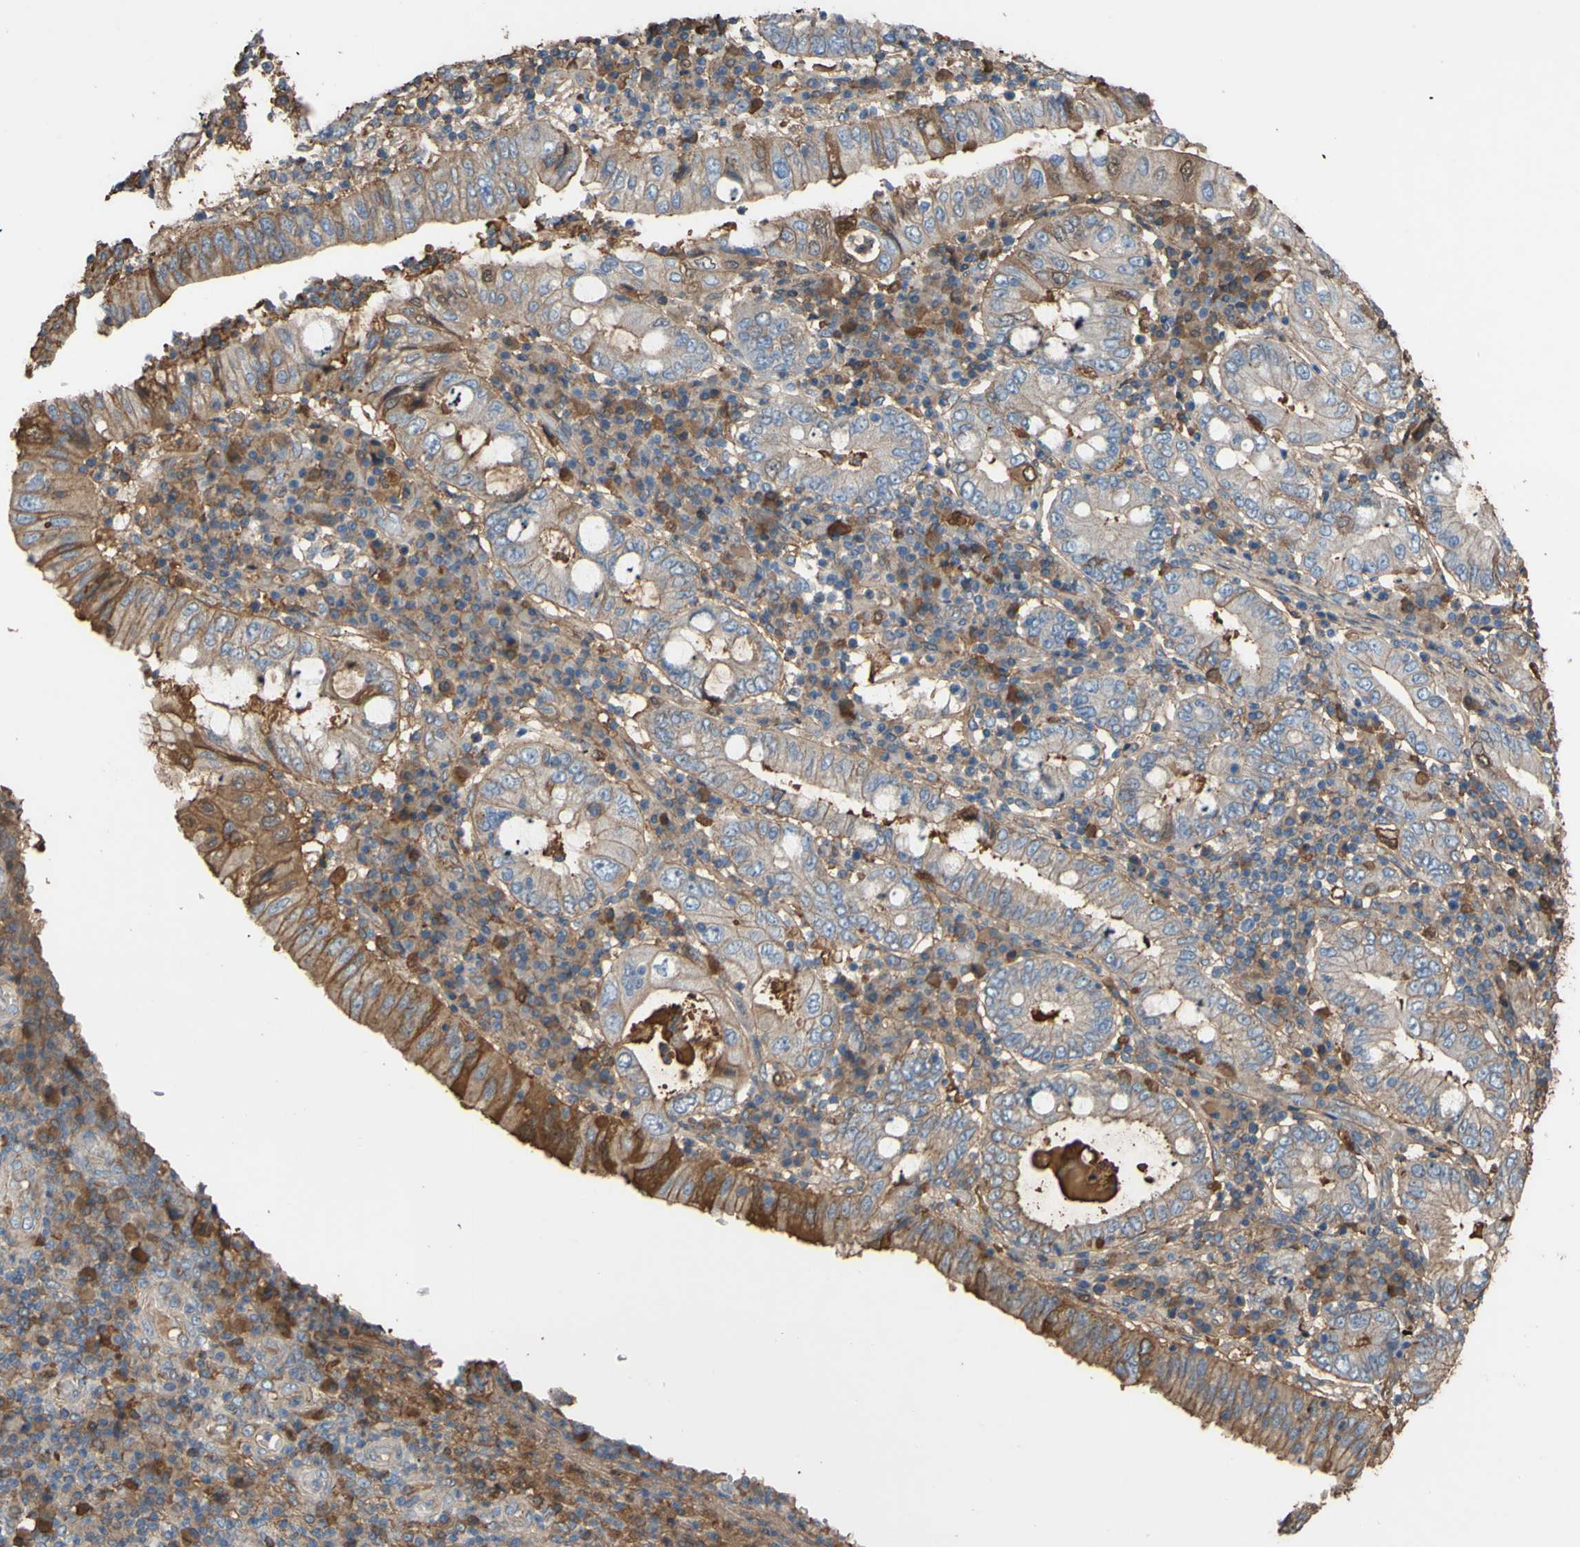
{"staining": {"intensity": "moderate", "quantity": "<25%", "location": "cytoplasmic/membranous"}, "tissue": "stomach cancer", "cell_type": "Tumor cells", "image_type": "cancer", "snomed": [{"axis": "morphology", "description": "Normal tissue, NOS"}, {"axis": "morphology", "description": "Adenocarcinoma, NOS"}, {"axis": "topography", "description": "Esophagus"}, {"axis": "topography", "description": "Stomach, upper"}, {"axis": "topography", "description": "Peripheral nerve tissue"}], "caption": "The immunohistochemical stain highlights moderate cytoplasmic/membranous positivity in tumor cells of stomach cancer tissue.", "gene": "PTGDS", "patient": {"sex": "male", "age": 62}}